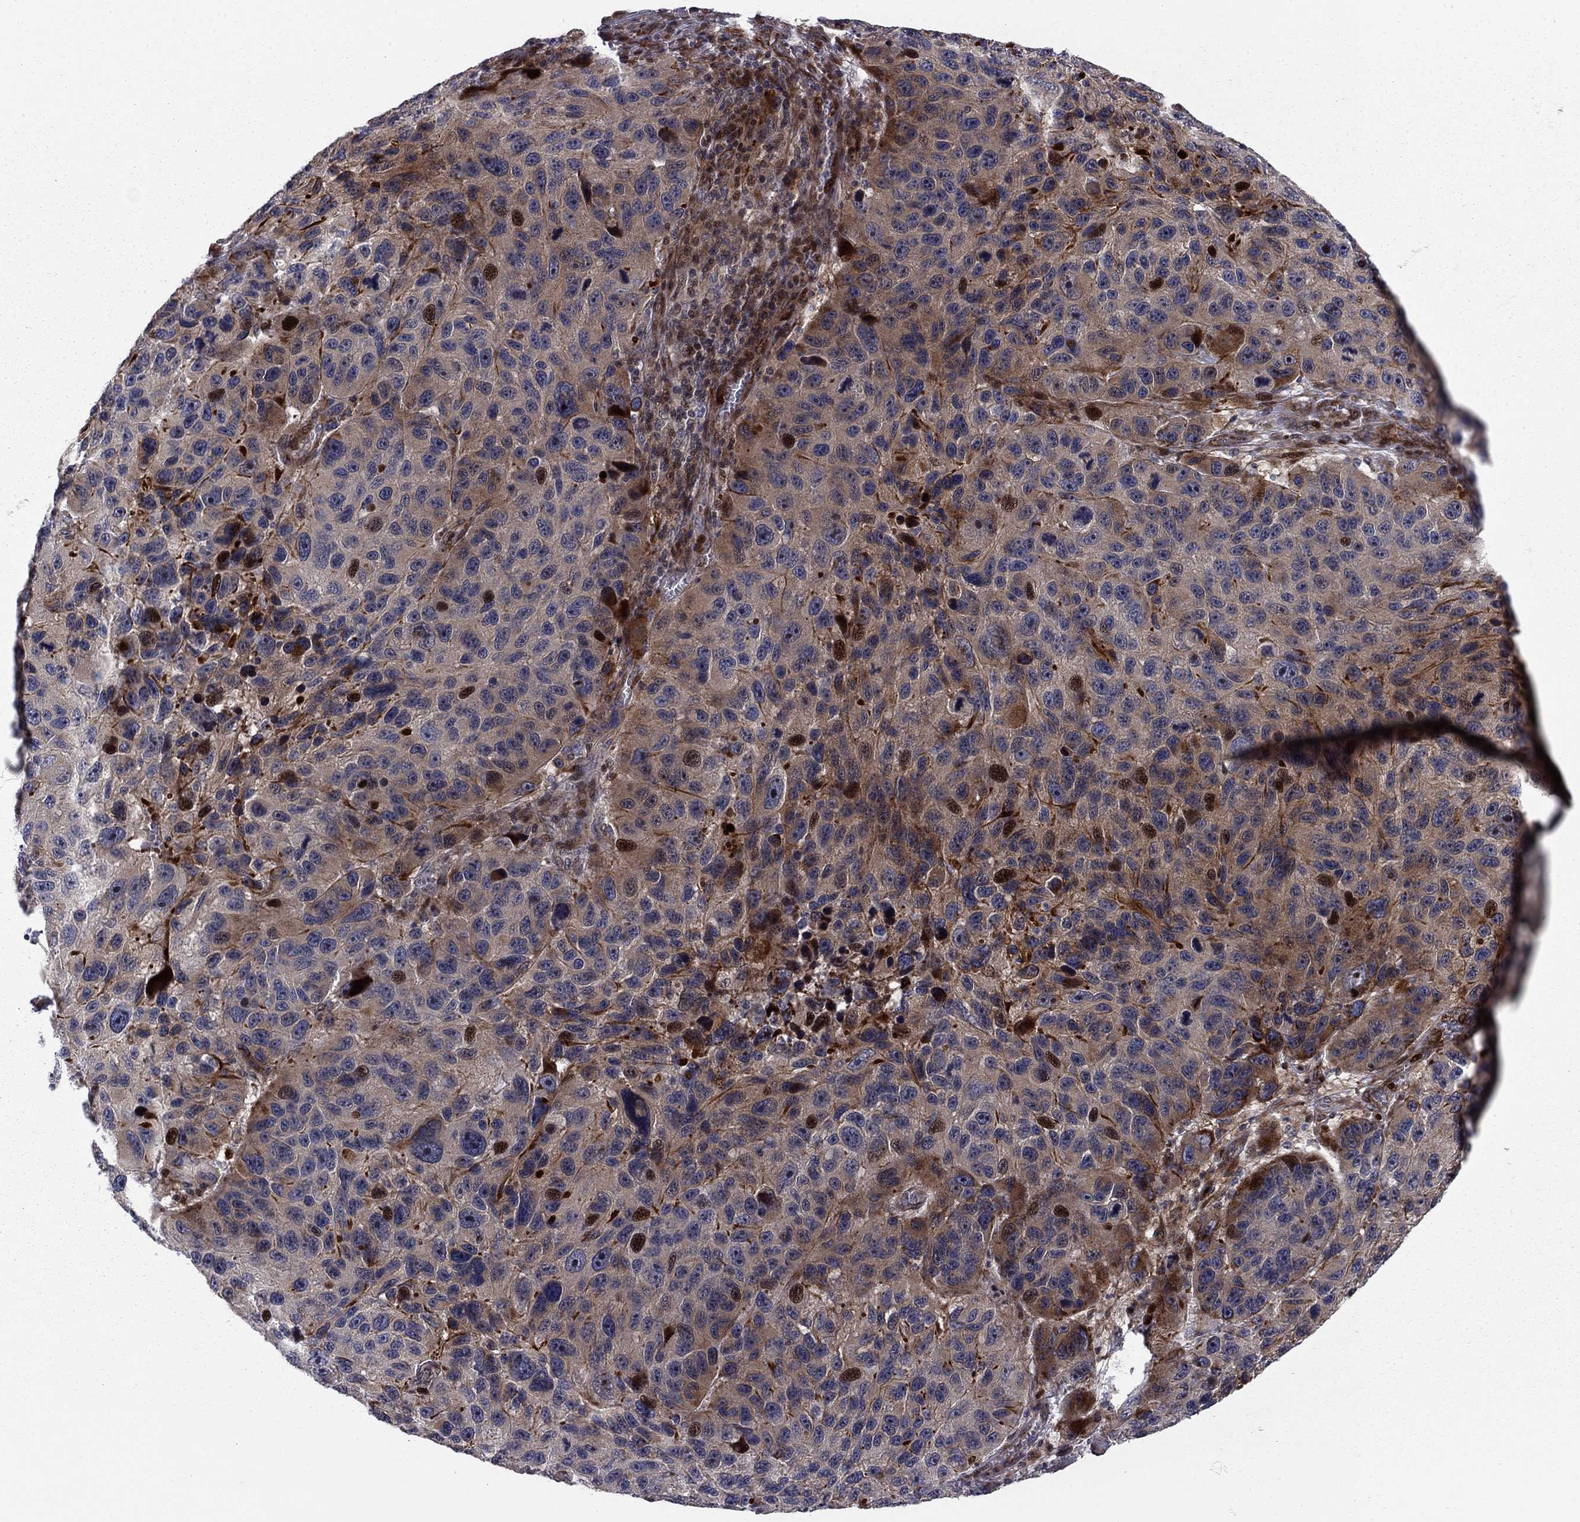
{"staining": {"intensity": "strong", "quantity": "<25%", "location": "nuclear"}, "tissue": "melanoma", "cell_type": "Tumor cells", "image_type": "cancer", "snomed": [{"axis": "morphology", "description": "Malignant melanoma, NOS"}, {"axis": "topography", "description": "Skin"}], "caption": "A histopathology image showing strong nuclear positivity in approximately <25% of tumor cells in malignant melanoma, as visualized by brown immunohistochemical staining.", "gene": "MIOS", "patient": {"sex": "male", "age": 53}}